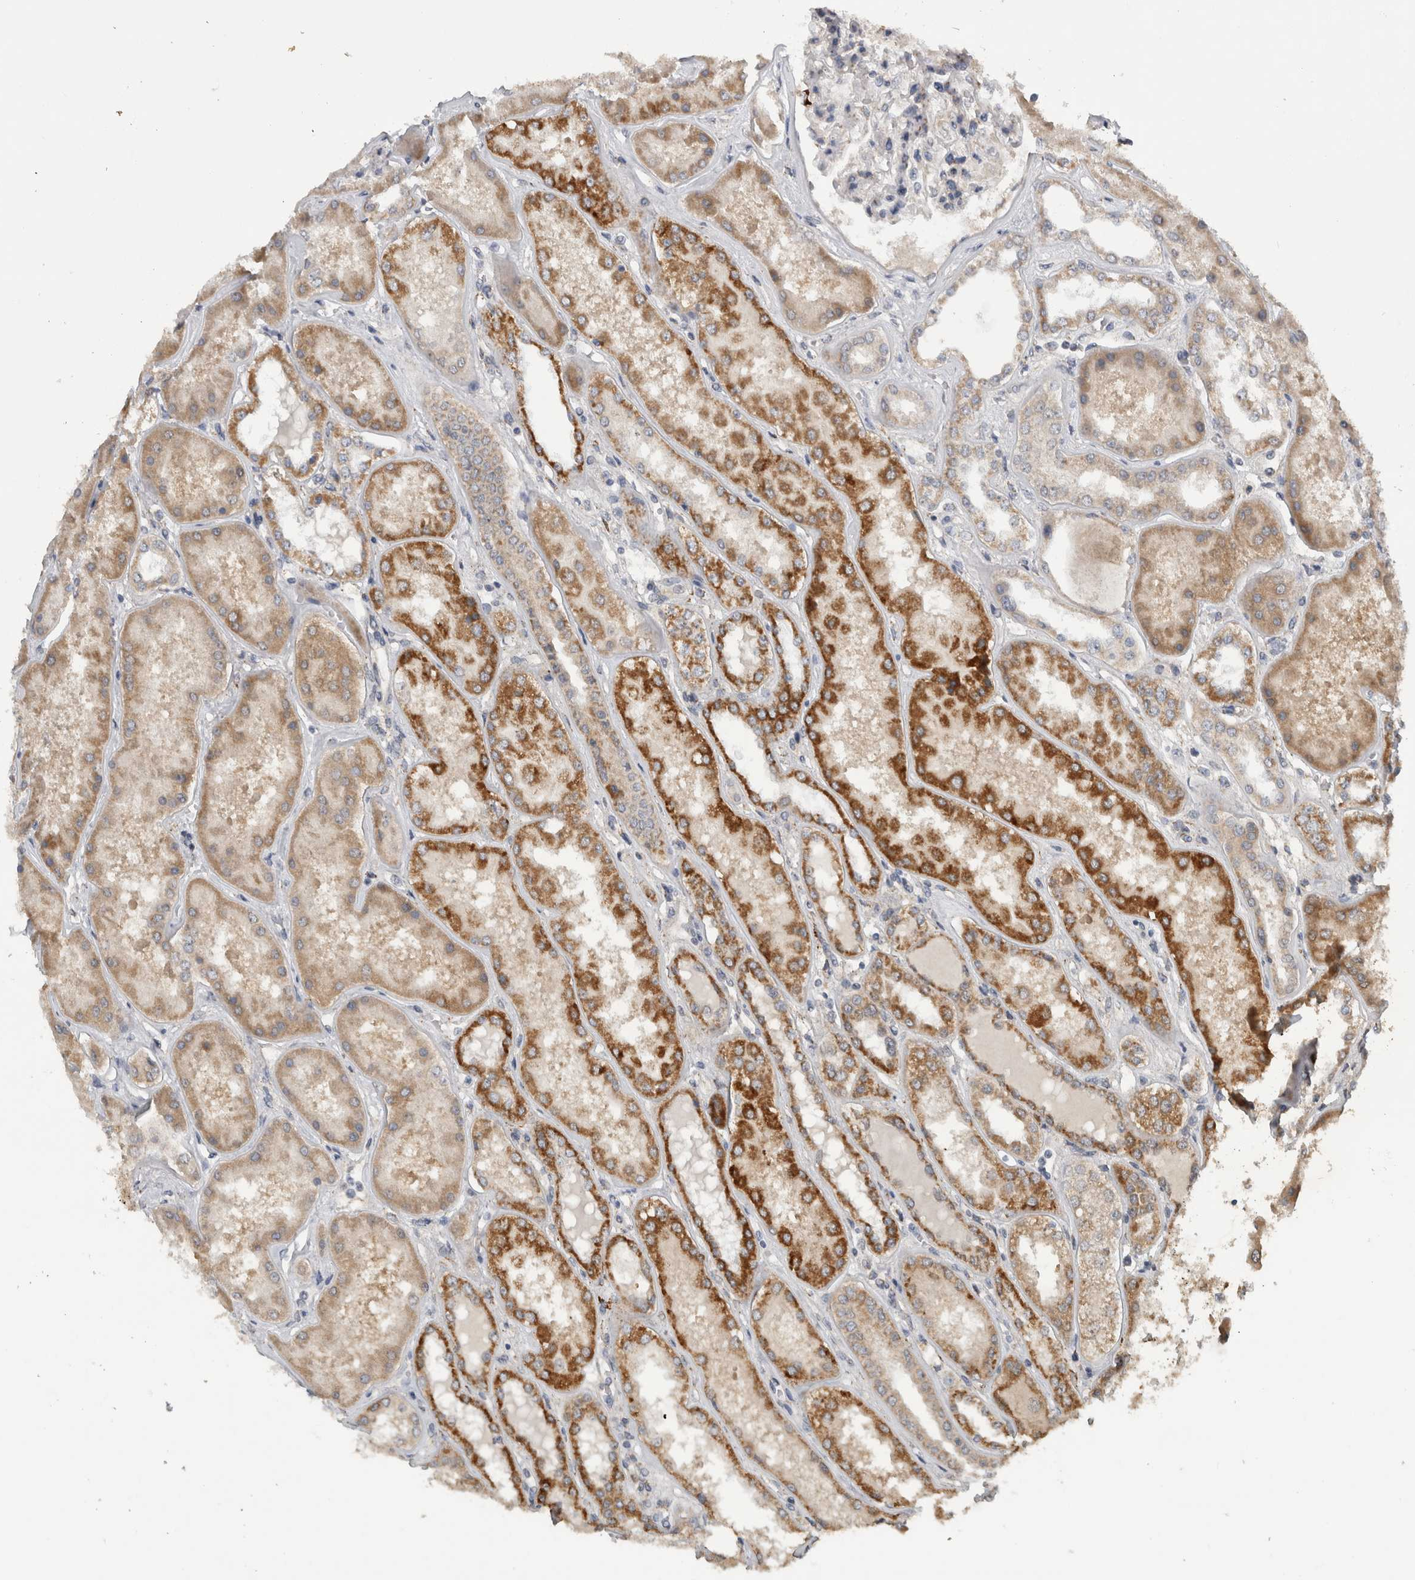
{"staining": {"intensity": "moderate", "quantity": "<25%", "location": "cytoplasmic/membranous"}, "tissue": "kidney", "cell_type": "Cells in glomeruli", "image_type": "normal", "snomed": [{"axis": "morphology", "description": "Normal tissue, NOS"}, {"axis": "topography", "description": "Kidney"}], "caption": "Kidney was stained to show a protein in brown. There is low levels of moderate cytoplasmic/membranous positivity in about <25% of cells in glomeruli. (IHC, brightfield microscopy, high magnification).", "gene": "DYRK2", "patient": {"sex": "female", "age": 56}}